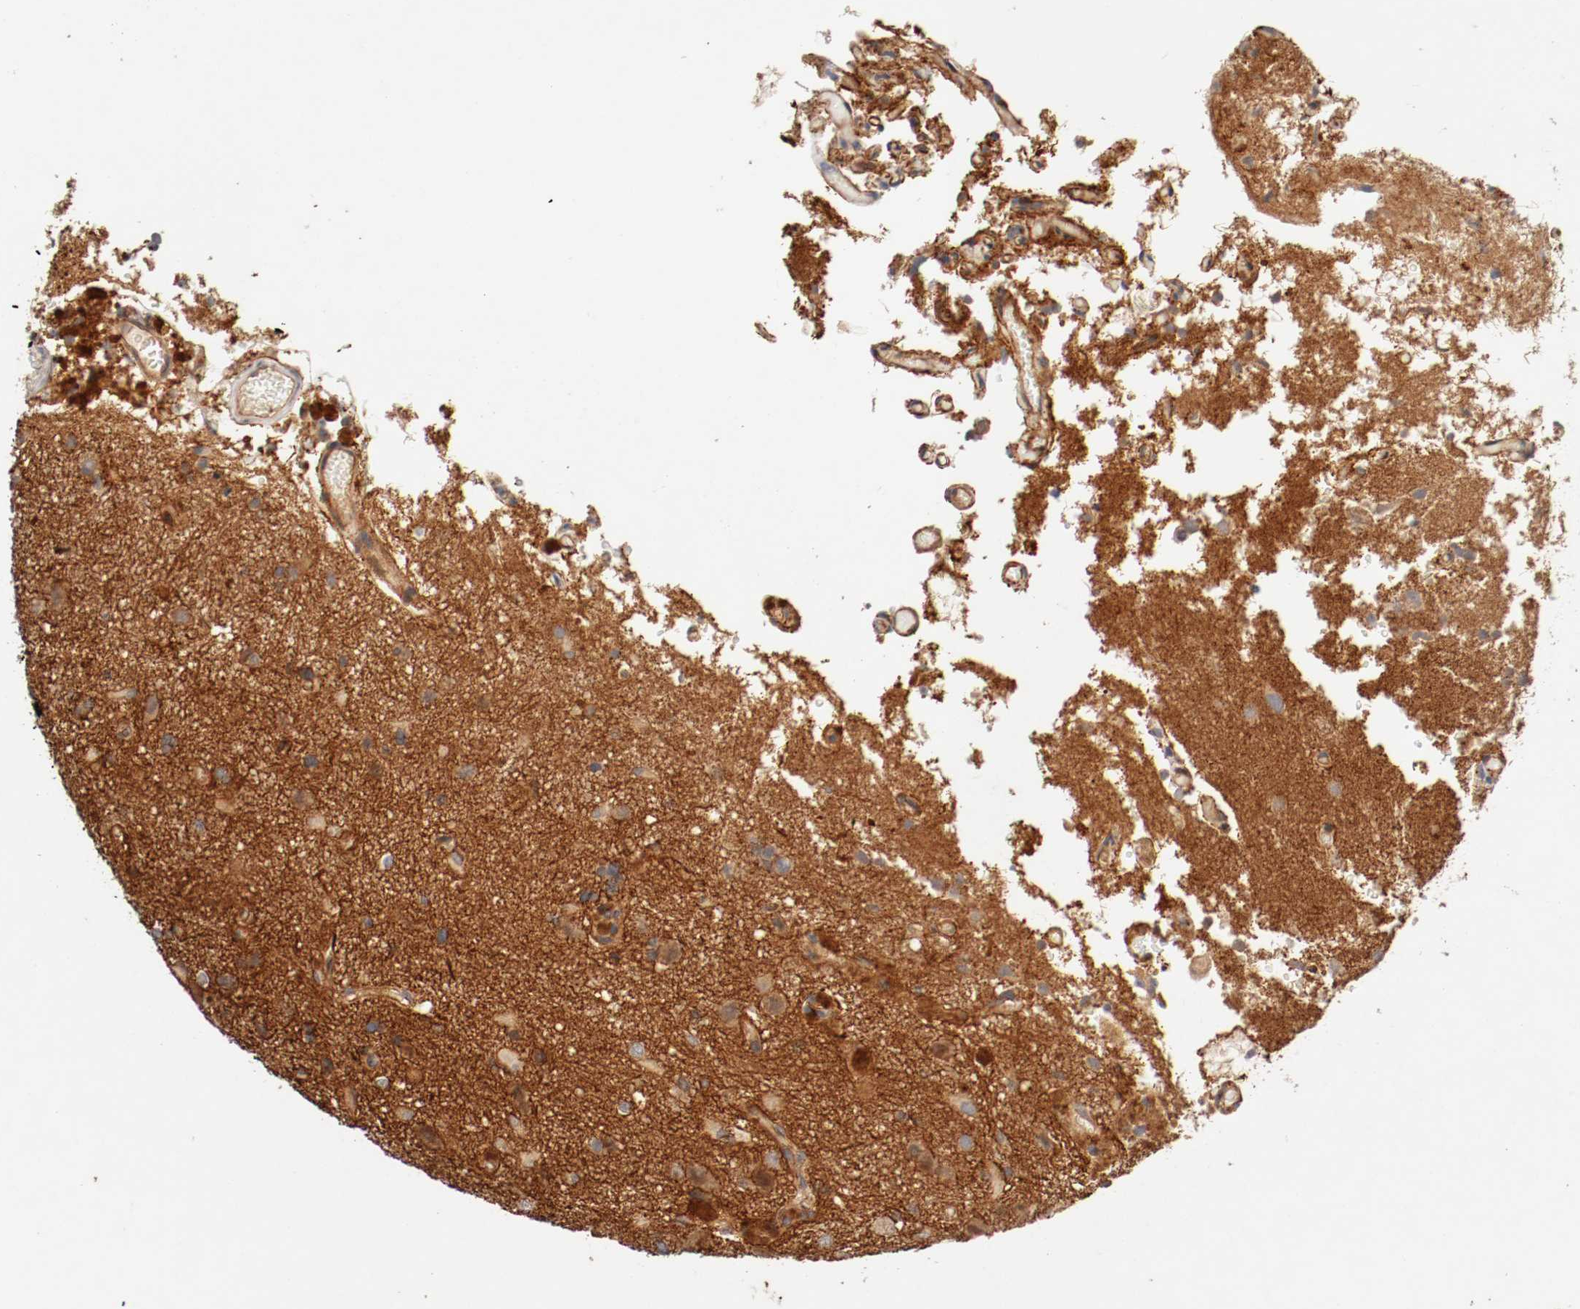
{"staining": {"intensity": "moderate", "quantity": "<25%", "location": "nuclear"}, "tissue": "glioma", "cell_type": "Tumor cells", "image_type": "cancer", "snomed": [{"axis": "morphology", "description": "Glioma, malignant, High grade"}, {"axis": "topography", "description": "Brain"}], "caption": "Protein staining shows moderate nuclear positivity in about <25% of tumor cells in glioma. (DAB = brown stain, brightfield microscopy at high magnification).", "gene": "TYK2", "patient": {"sex": "male", "age": 47}}